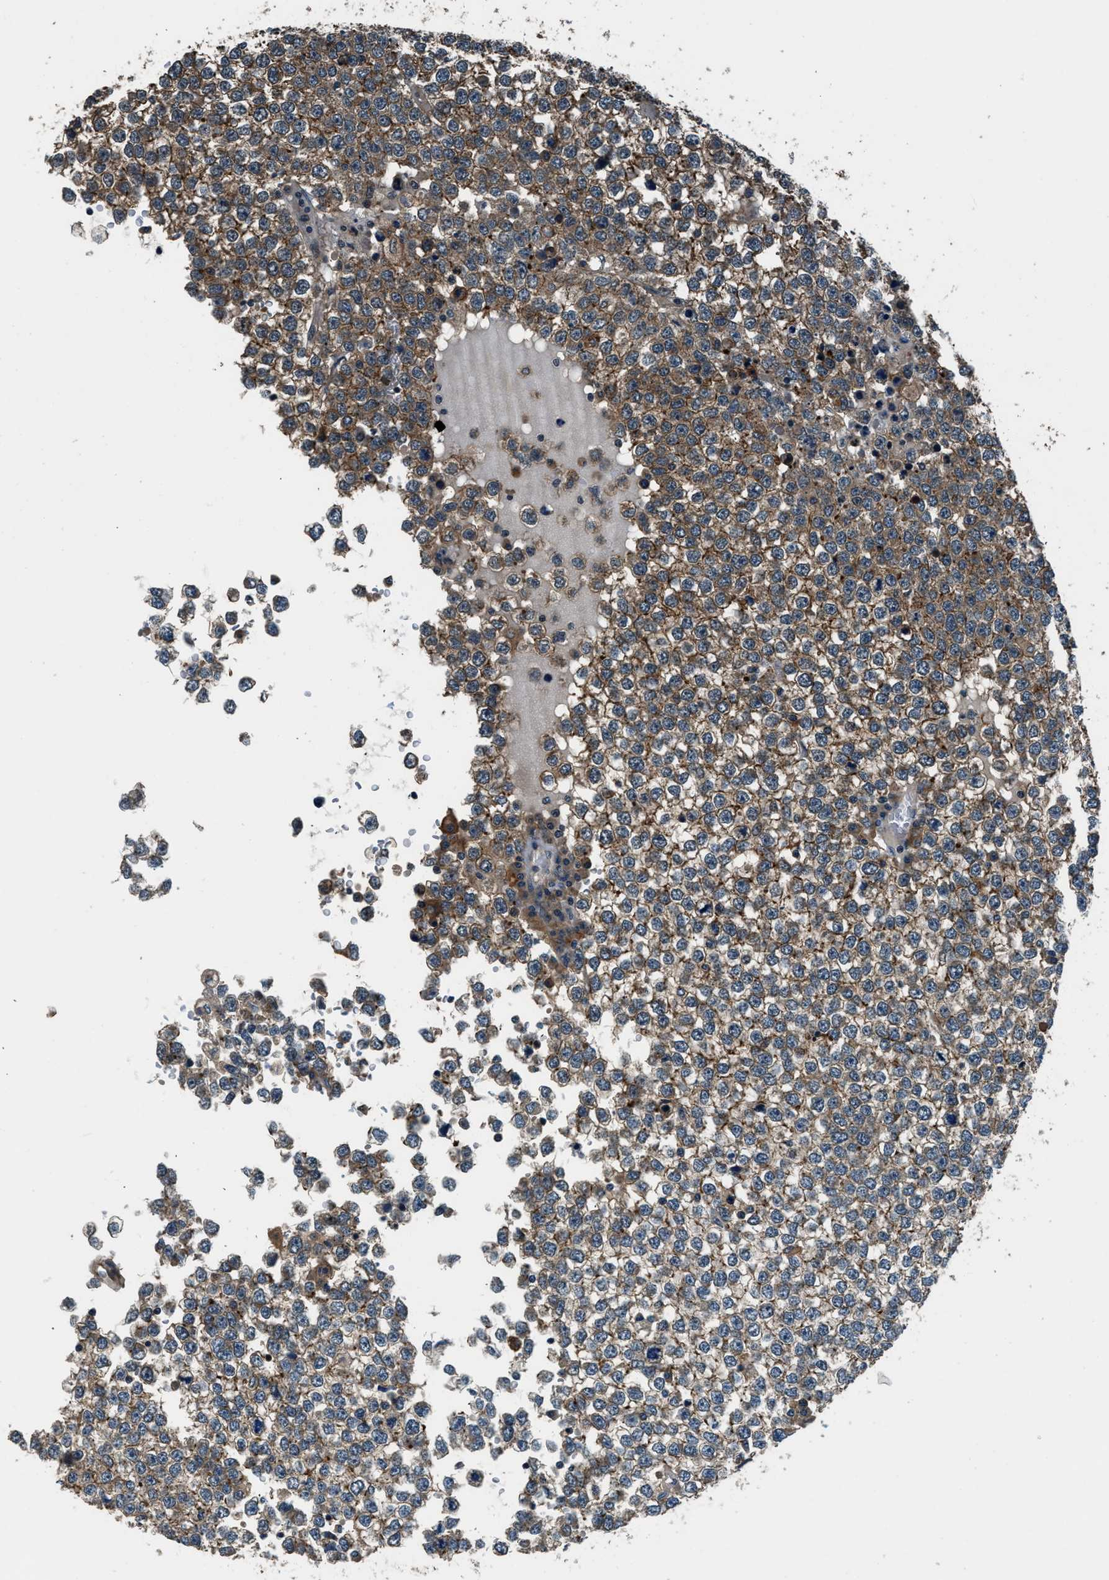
{"staining": {"intensity": "moderate", "quantity": ">75%", "location": "cytoplasmic/membranous"}, "tissue": "testis cancer", "cell_type": "Tumor cells", "image_type": "cancer", "snomed": [{"axis": "morphology", "description": "Seminoma, NOS"}, {"axis": "topography", "description": "Testis"}], "caption": "A photomicrograph of testis seminoma stained for a protein shows moderate cytoplasmic/membranous brown staining in tumor cells.", "gene": "ARHGEF11", "patient": {"sex": "male", "age": 65}}